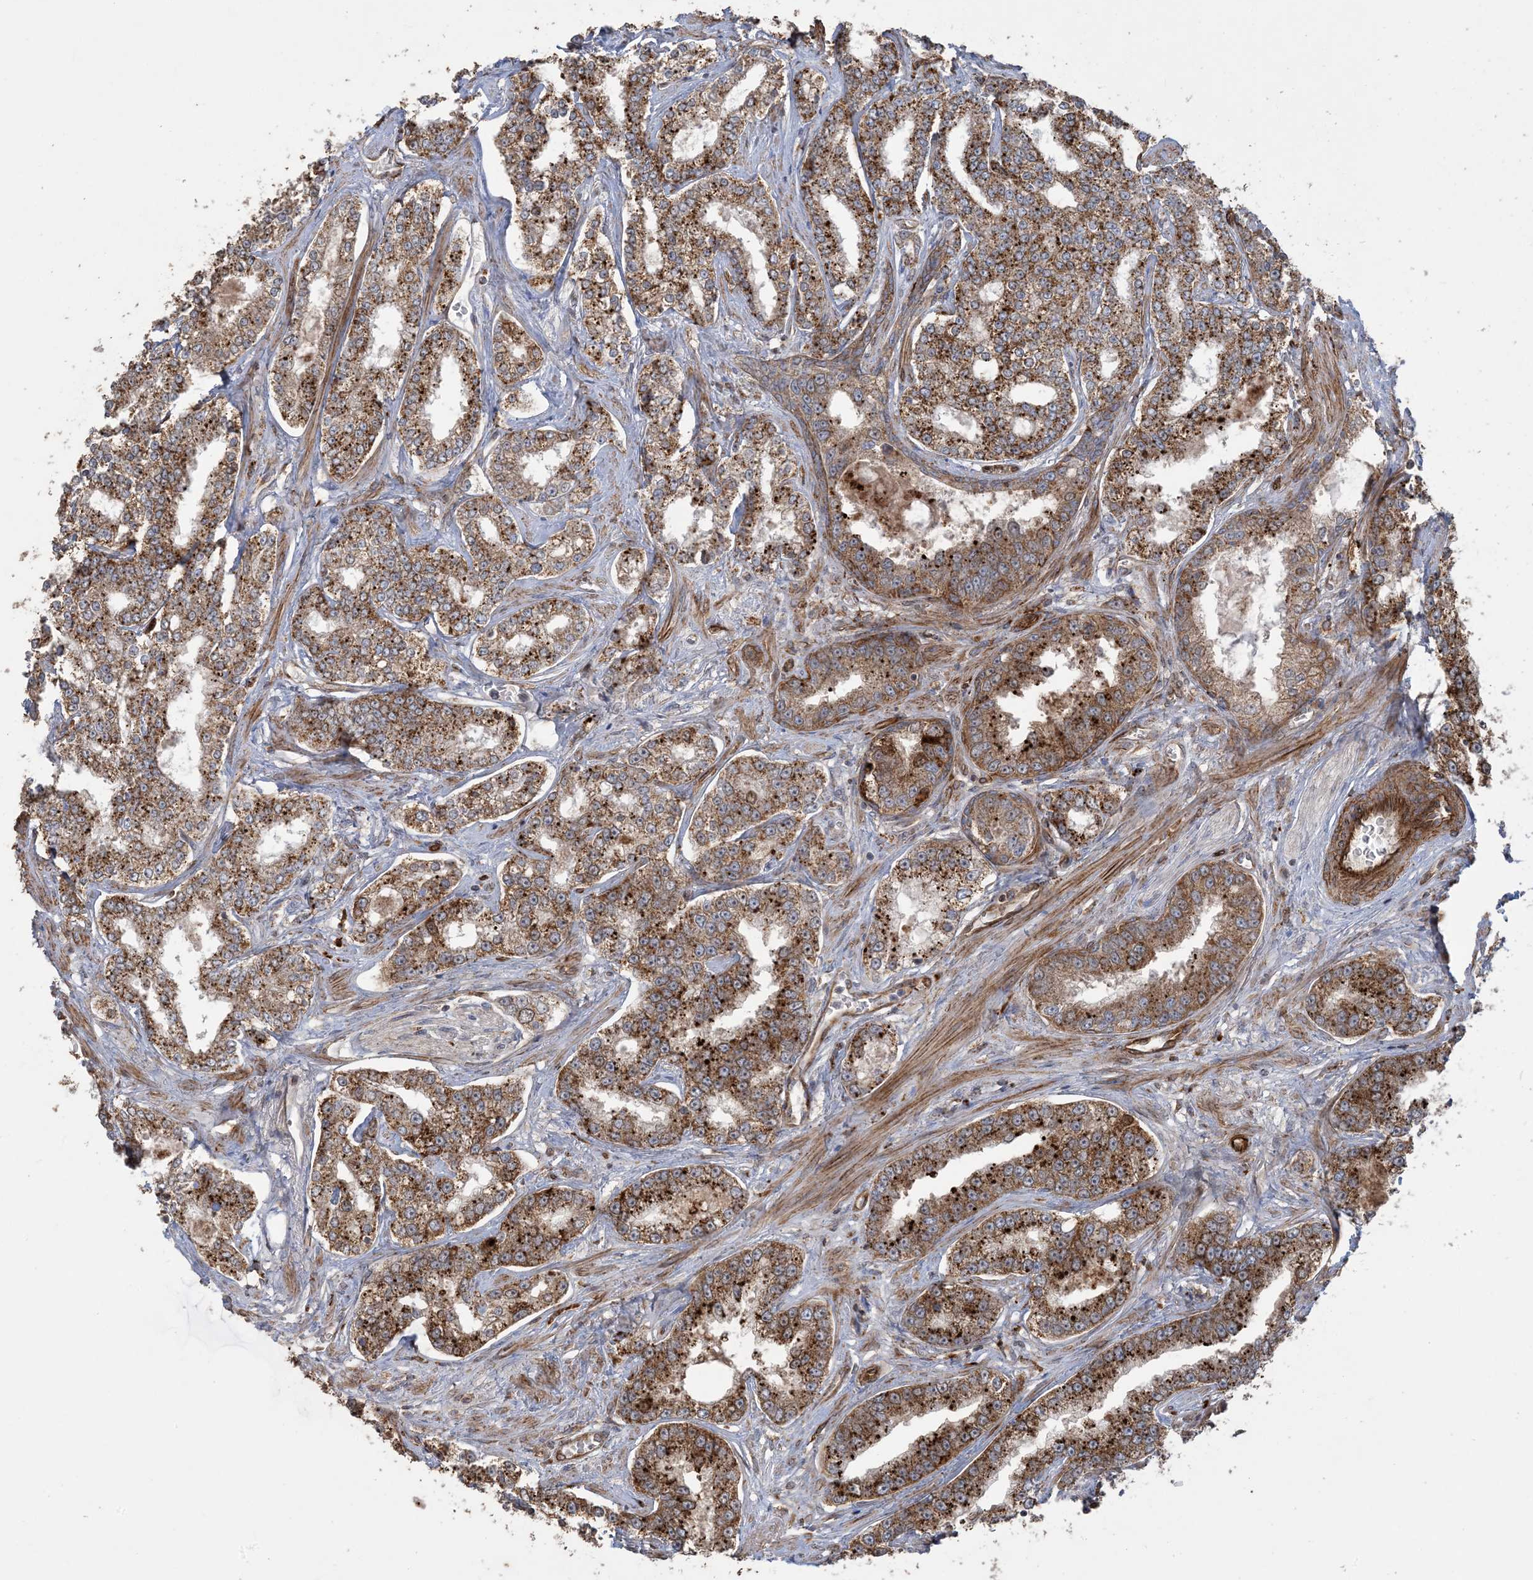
{"staining": {"intensity": "strong", "quantity": ">75%", "location": "cytoplasmic/membranous"}, "tissue": "prostate cancer", "cell_type": "Tumor cells", "image_type": "cancer", "snomed": [{"axis": "morphology", "description": "Normal tissue, NOS"}, {"axis": "morphology", "description": "Adenocarcinoma, High grade"}, {"axis": "topography", "description": "Prostate"}], "caption": "Prostate cancer (adenocarcinoma (high-grade)) stained for a protein shows strong cytoplasmic/membranous positivity in tumor cells.", "gene": "AGA", "patient": {"sex": "male", "age": 83}}